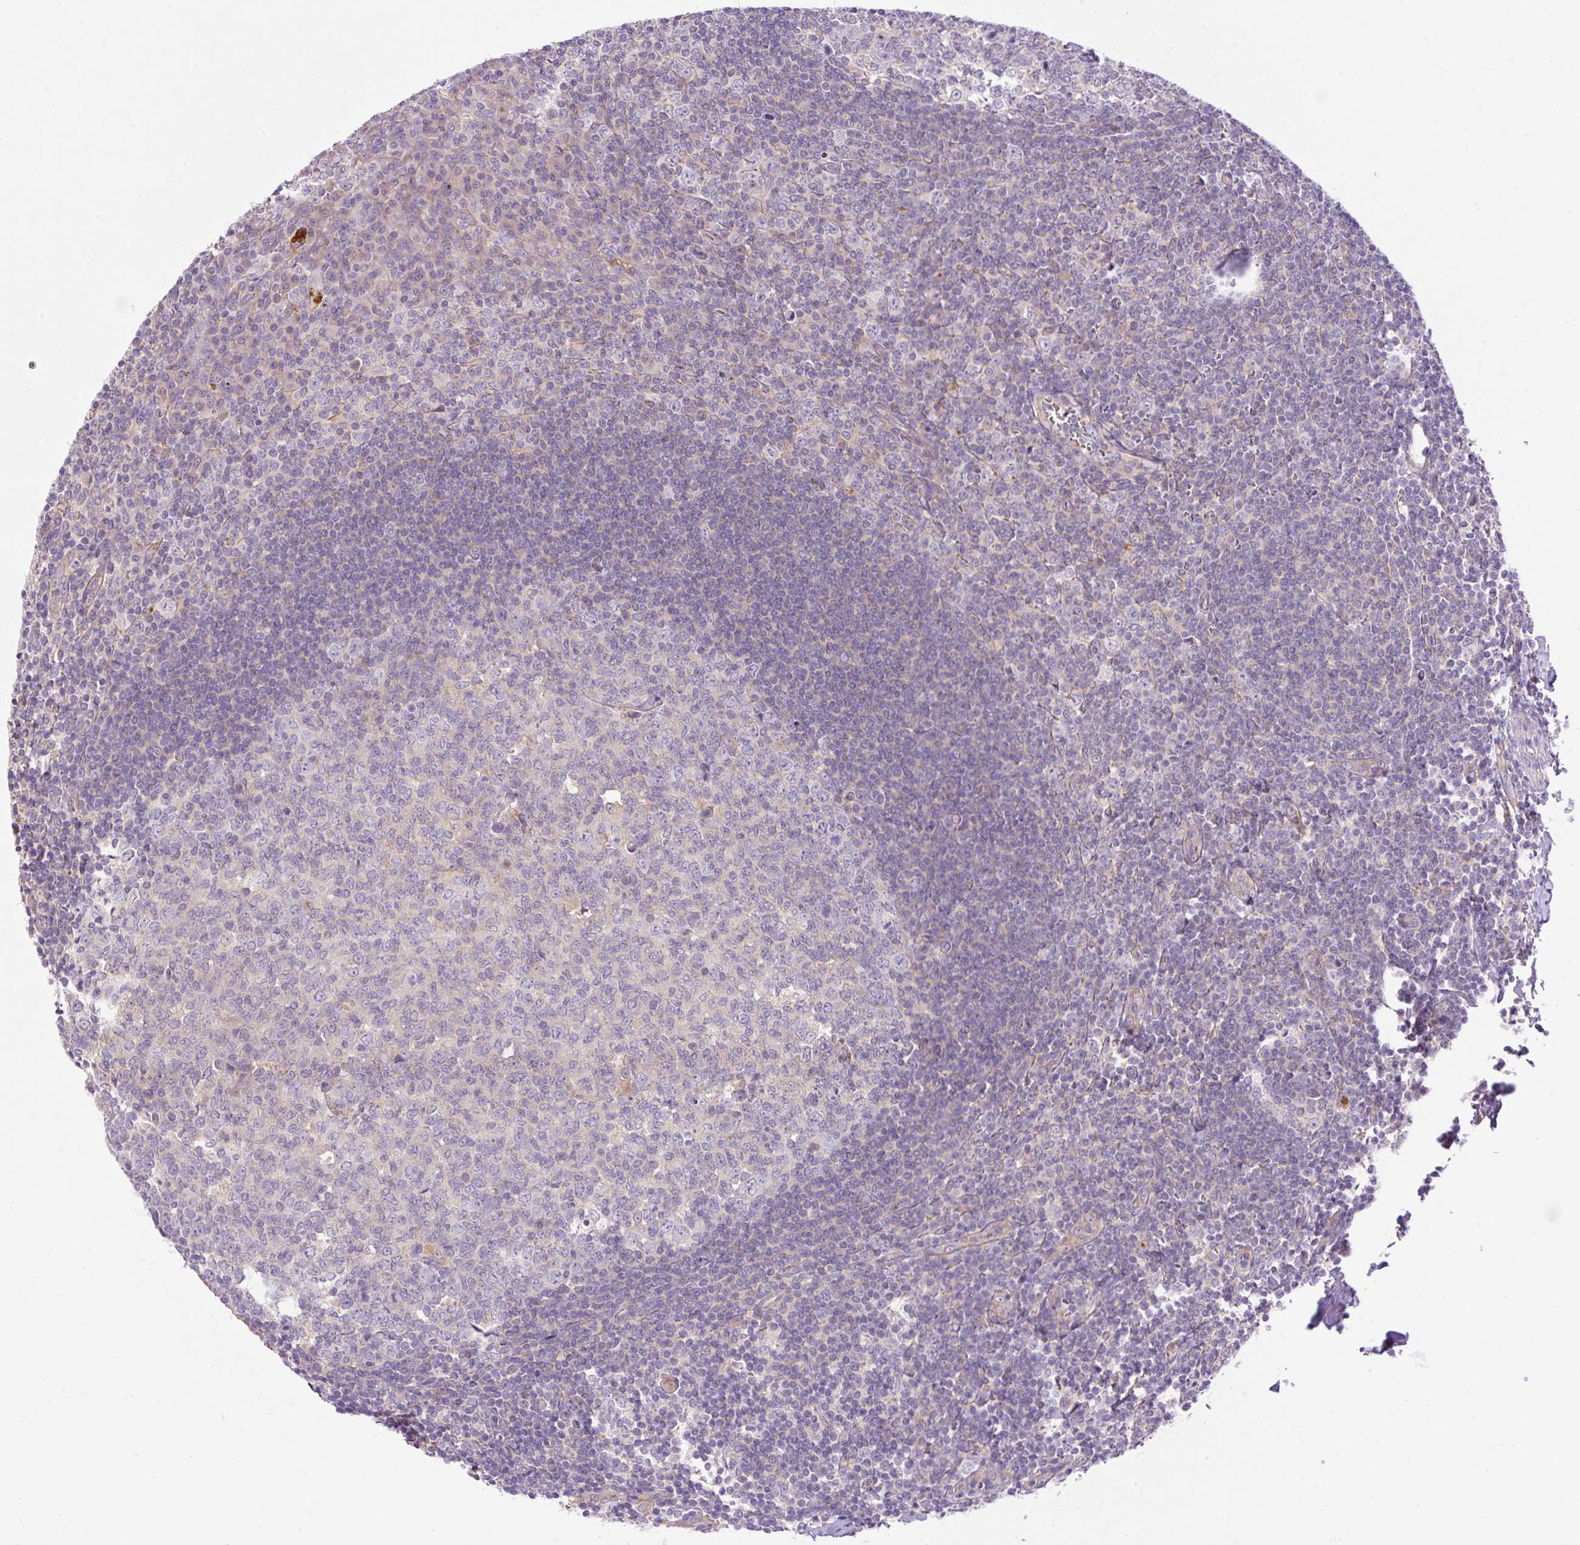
{"staining": {"intensity": "negative", "quantity": "none", "location": "none"}, "tissue": "tonsil", "cell_type": "Germinal center cells", "image_type": "normal", "snomed": [{"axis": "morphology", "description": "Normal tissue, NOS"}, {"axis": "topography", "description": "Tonsil"}], "caption": "An image of tonsil stained for a protein displays no brown staining in germinal center cells.", "gene": "HEXB", "patient": {"sex": "male", "age": 27}}